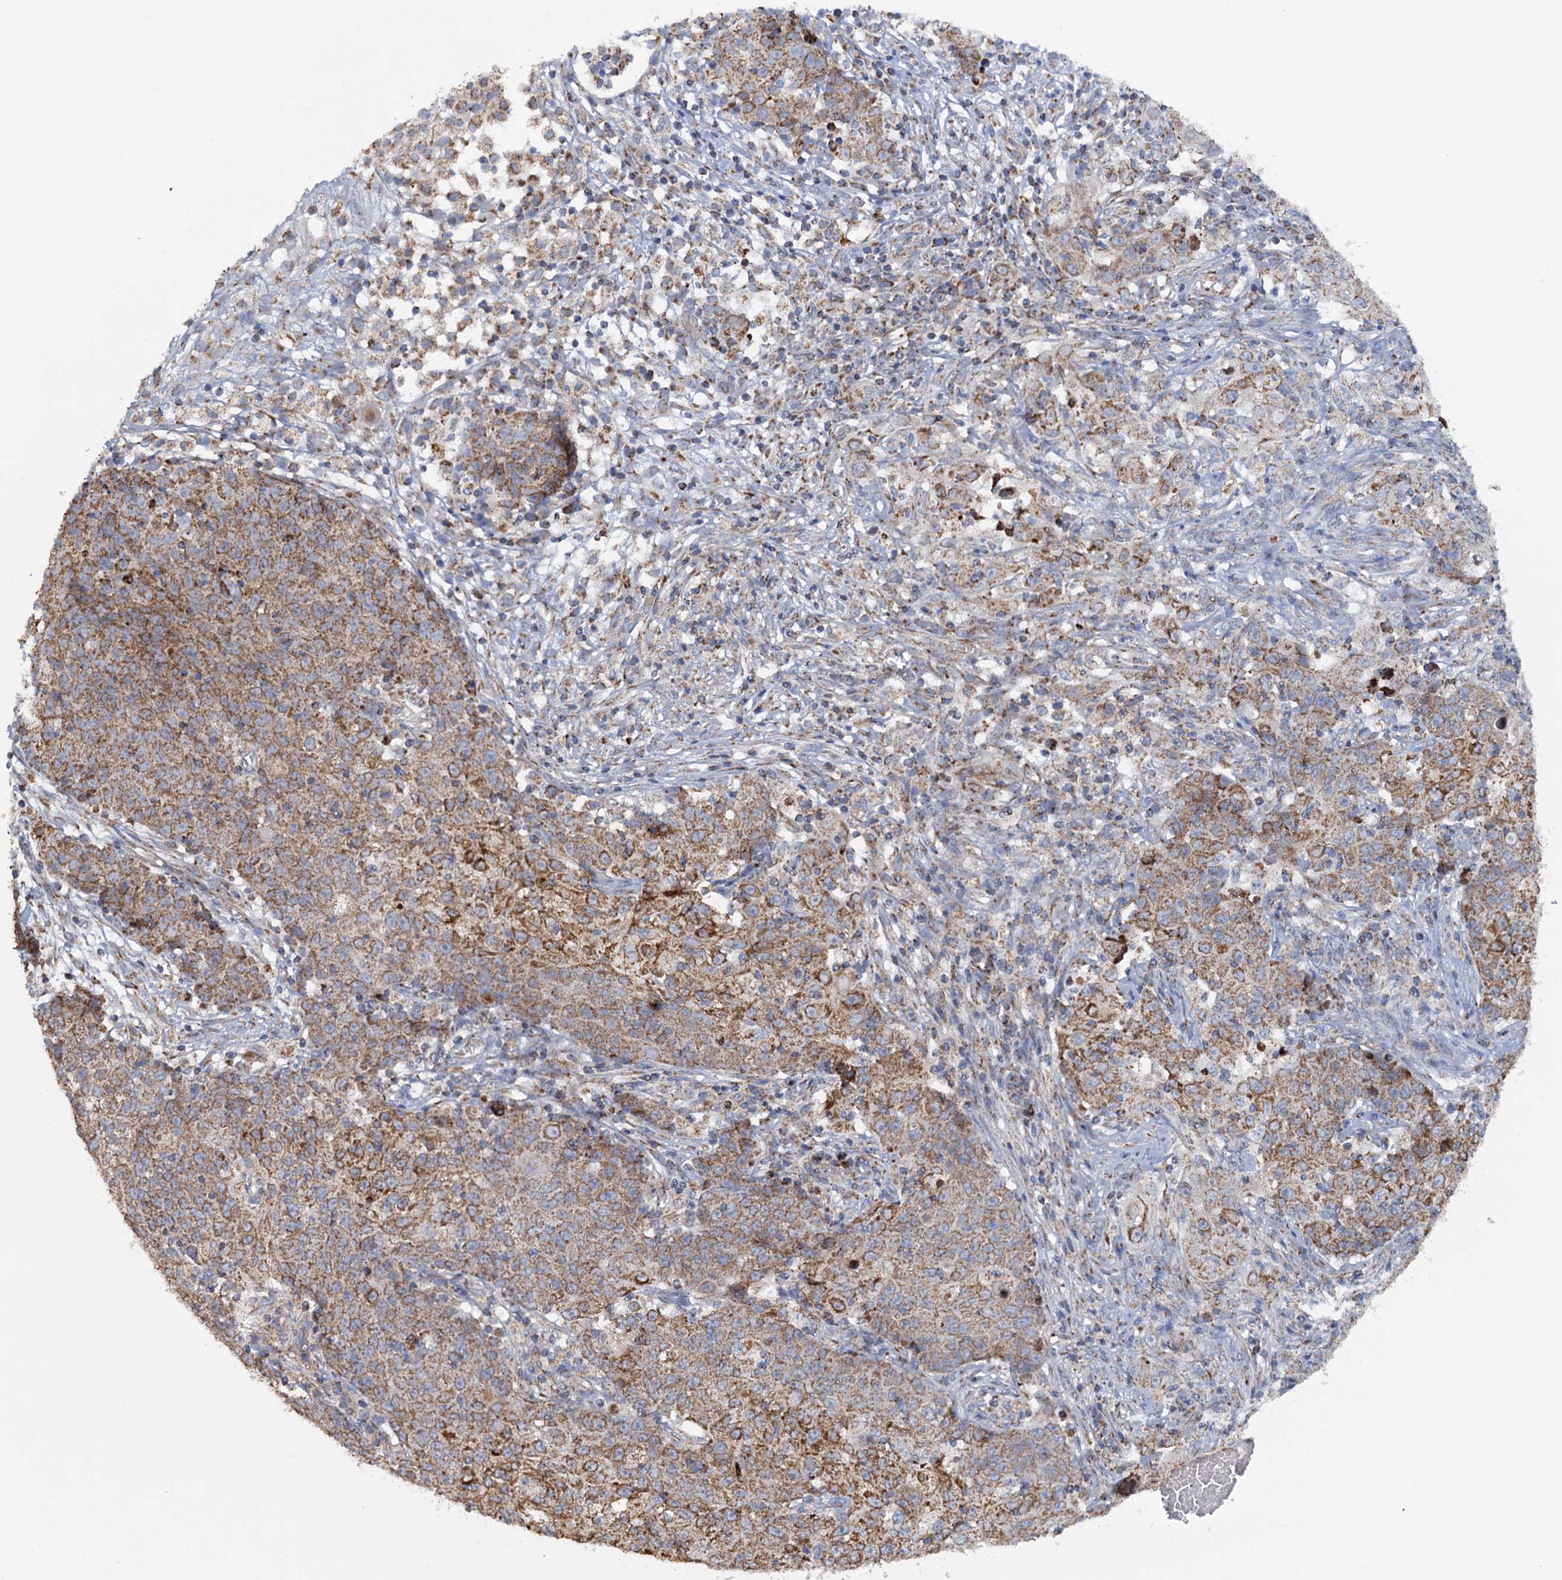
{"staining": {"intensity": "moderate", "quantity": ">75%", "location": "cytoplasmic/membranous"}, "tissue": "ovarian cancer", "cell_type": "Tumor cells", "image_type": "cancer", "snomed": [{"axis": "morphology", "description": "Carcinoma, endometroid"}, {"axis": "topography", "description": "Ovary"}], "caption": "Protein expression analysis of endometroid carcinoma (ovarian) shows moderate cytoplasmic/membranous staining in about >75% of tumor cells.", "gene": "GTPBP3", "patient": {"sex": "female", "age": 42}}